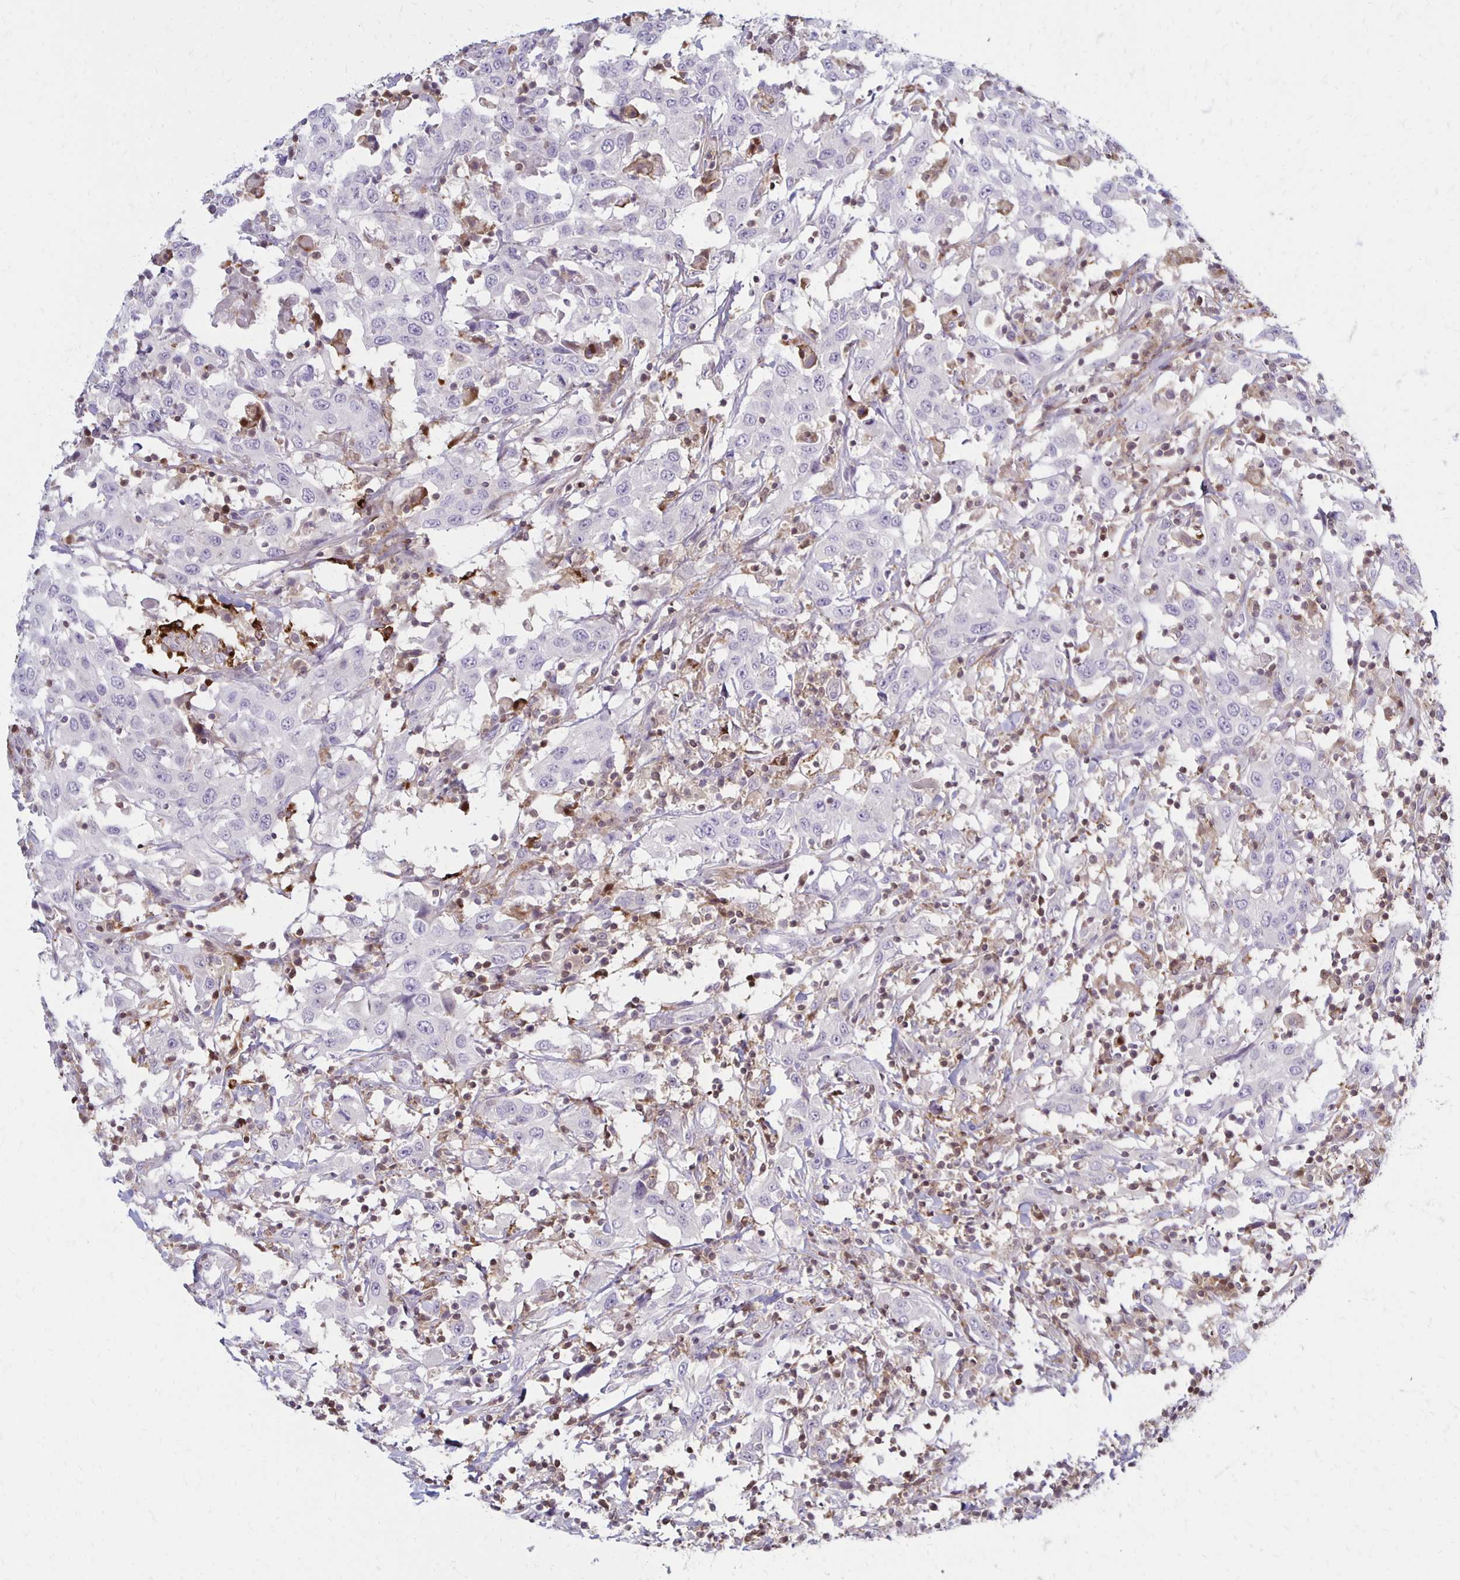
{"staining": {"intensity": "negative", "quantity": "none", "location": "none"}, "tissue": "urothelial cancer", "cell_type": "Tumor cells", "image_type": "cancer", "snomed": [{"axis": "morphology", "description": "Urothelial carcinoma, High grade"}, {"axis": "topography", "description": "Urinary bladder"}], "caption": "Human high-grade urothelial carcinoma stained for a protein using immunohistochemistry (IHC) displays no positivity in tumor cells.", "gene": "CCL21", "patient": {"sex": "male", "age": 61}}